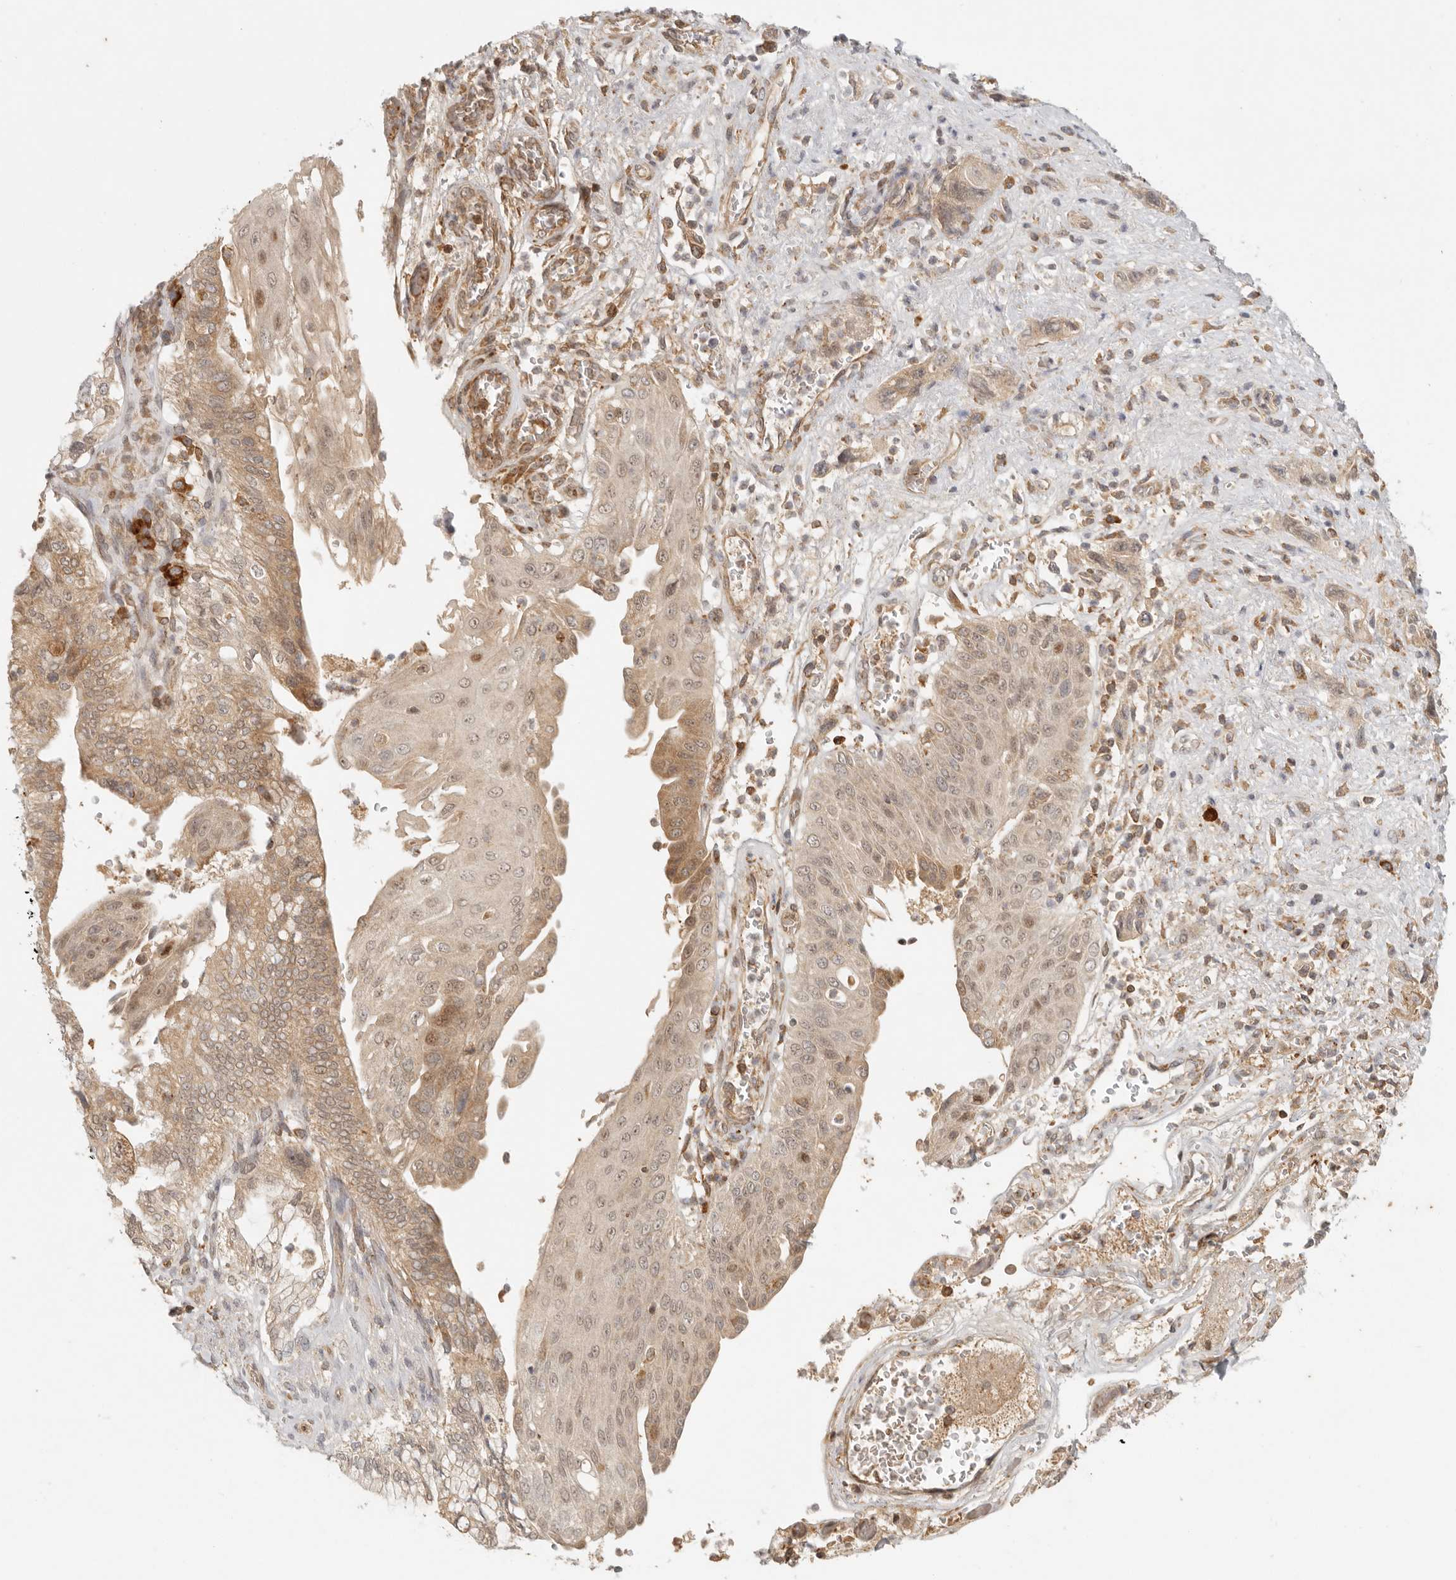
{"staining": {"intensity": "moderate", "quantity": ">75%", "location": "cytoplasmic/membranous,nuclear"}, "tissue": "pancreatic cancer", "cell_type": "Tumor cells", "image_type": "cancer", "snomed": [{"axis": "morphology", "description": "Adenocarcinoma, NOS"}, {"axis": "topography", "description": "Pancreas"}], "caption": "Immunohistochemistry histopathology image of pancreatic cancer stained for a protein (brown), which displays medium levels of moderate cytoplasmic/membranous and nuclear staining in about >75% of tumor cells.", "gene": "AHDC1", "patient": {"sex": "female", "age": 73}}